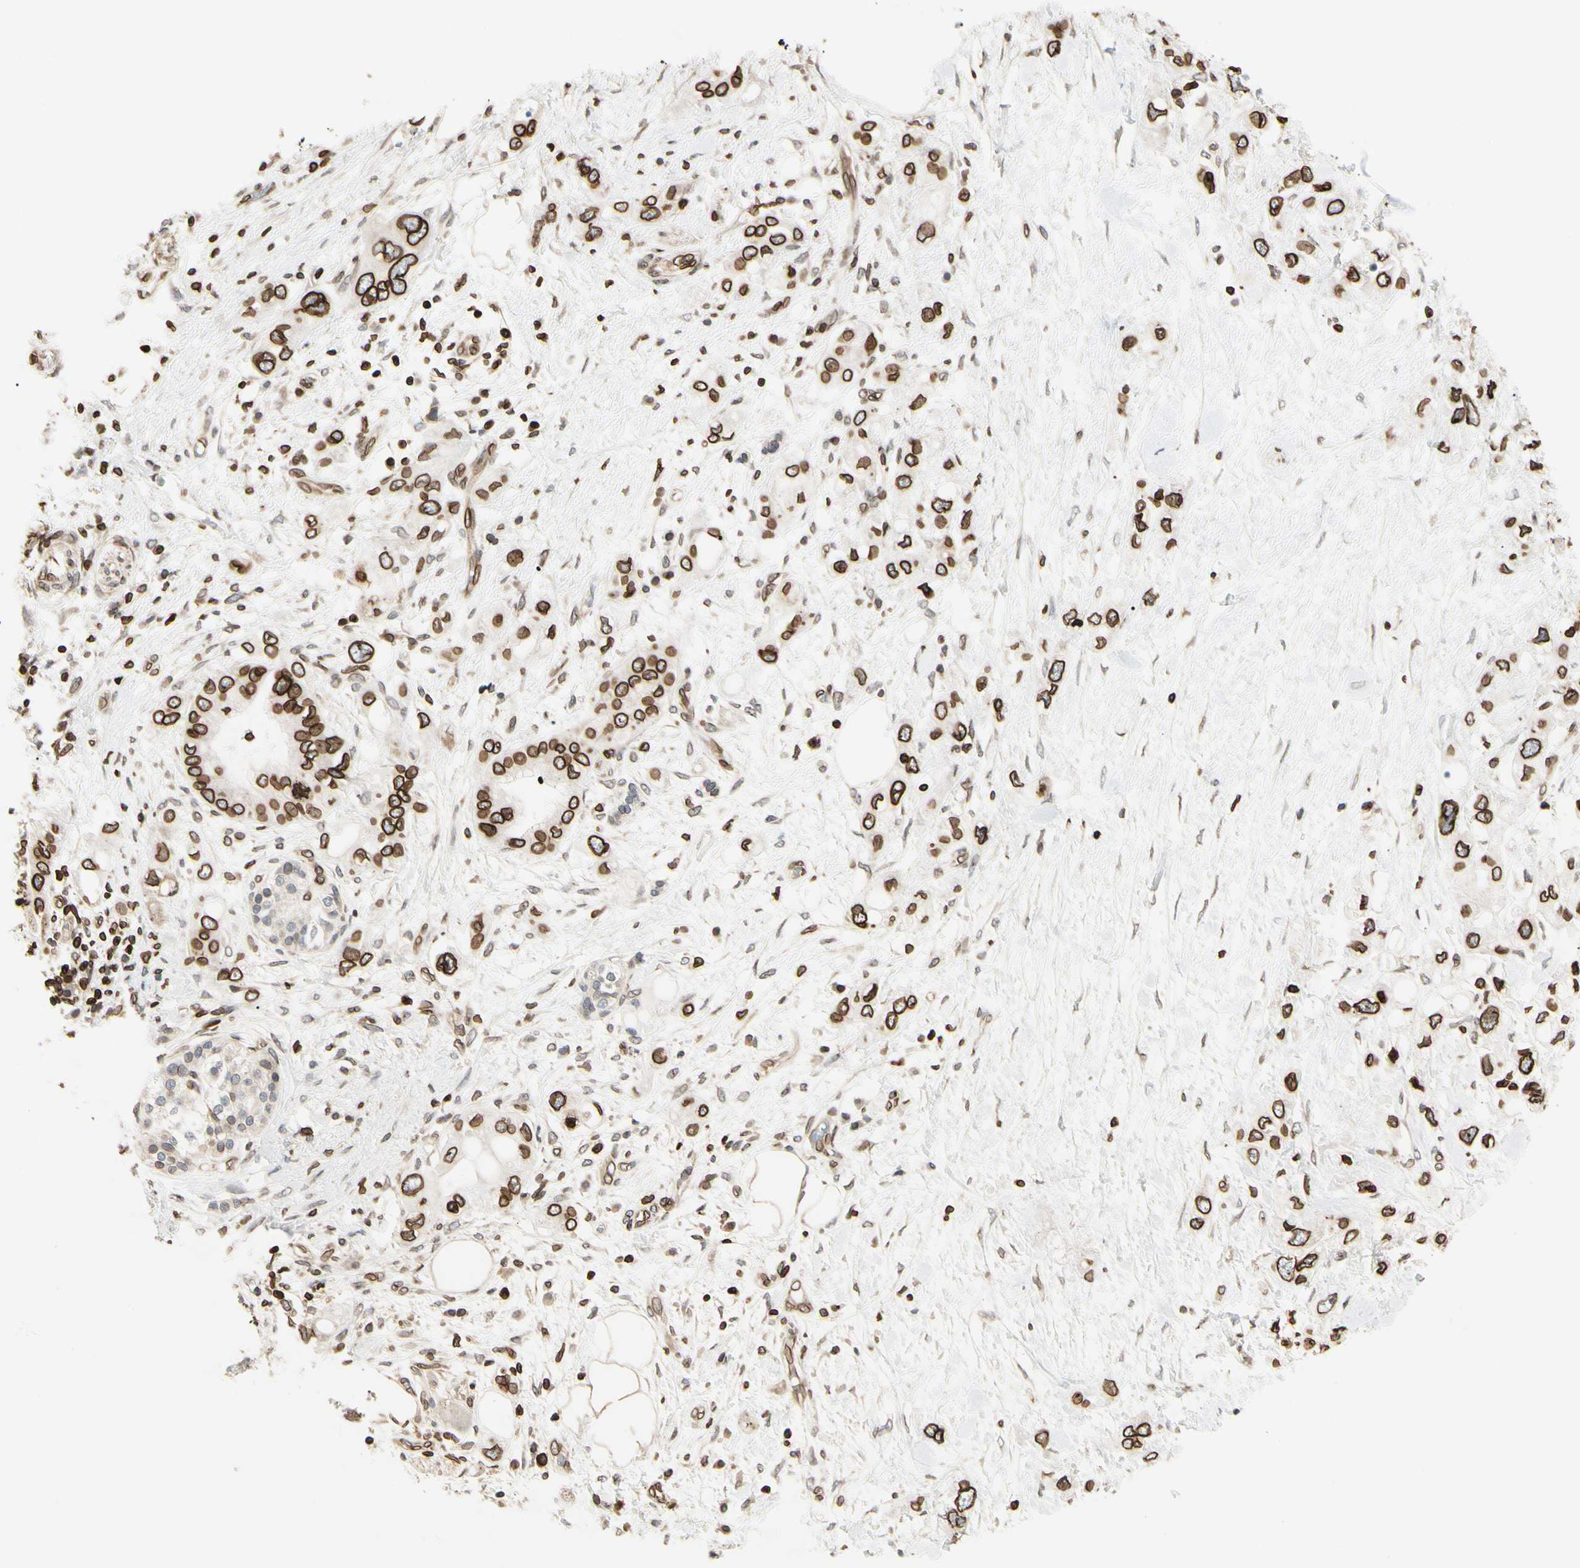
{"staining": {"intensity": "strong", "quantity": ">75%", "location": "cytoplasmic/membranous,nuclear"}, "tissue": "pancreatic cancer", "cell_type": "Tumor cells", "image_type": "cancer", "snomed": [{"axis": "morphology", "description": "Adenocarcinoma, NOS"}, {"axis": "topography", "description": "Pancreas"}], "caption": "A micrograph of human pancreatic cancer stained for a protein displays strong cytoplasmic/membranous and nuclear brown staining in tumor cells. (Stains: DAB in brown, nuclei in blue, Microscopy: brightfield microscopy at high magnification).", "gene": "TMPO", "patient": {"sex": "female", "age": 56}}